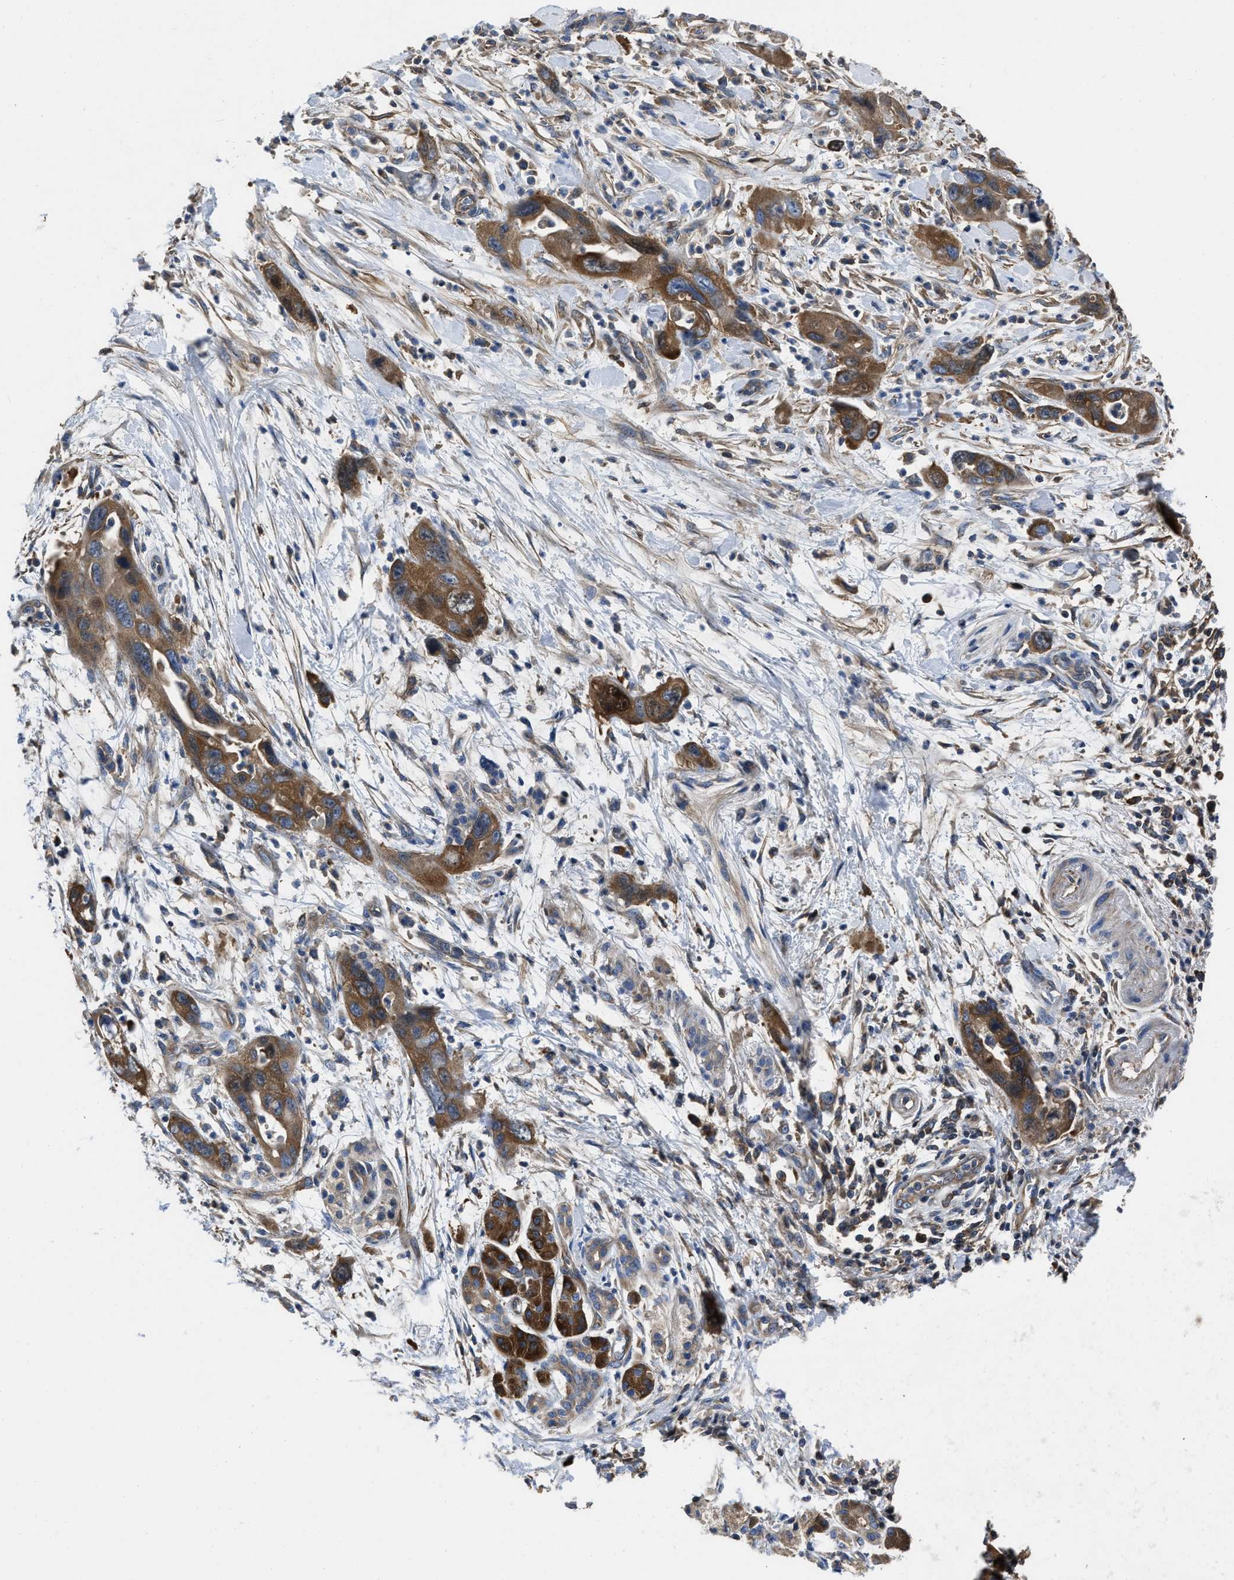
{"staining": {"intensity": "moderate", "quantity": ">75%", "location": "cytoplasmic/membranous"}, "tissue": "pancreatic cancer", "cell_type": "Tumor cells", "image_type": "cancer", "snomed": [{"axis": "morphology", "description": "Adenocarcinoma, NOS"}, {"axis": "topography", "description": "Pancreas"}], "caption": "Pancreatic cancer stained with DAB (3,3'-diaminobenzidine) IHC displays medium levels of moderate cytoplasmic/membranous staining in about >75% of tumor cells. (Stains: DAB in brown, nuclei in blue, Microscopy: brightfield microscopy at high magnification).", "gene": "YARS1", "patient": {"sex": "female", "age": 70}}